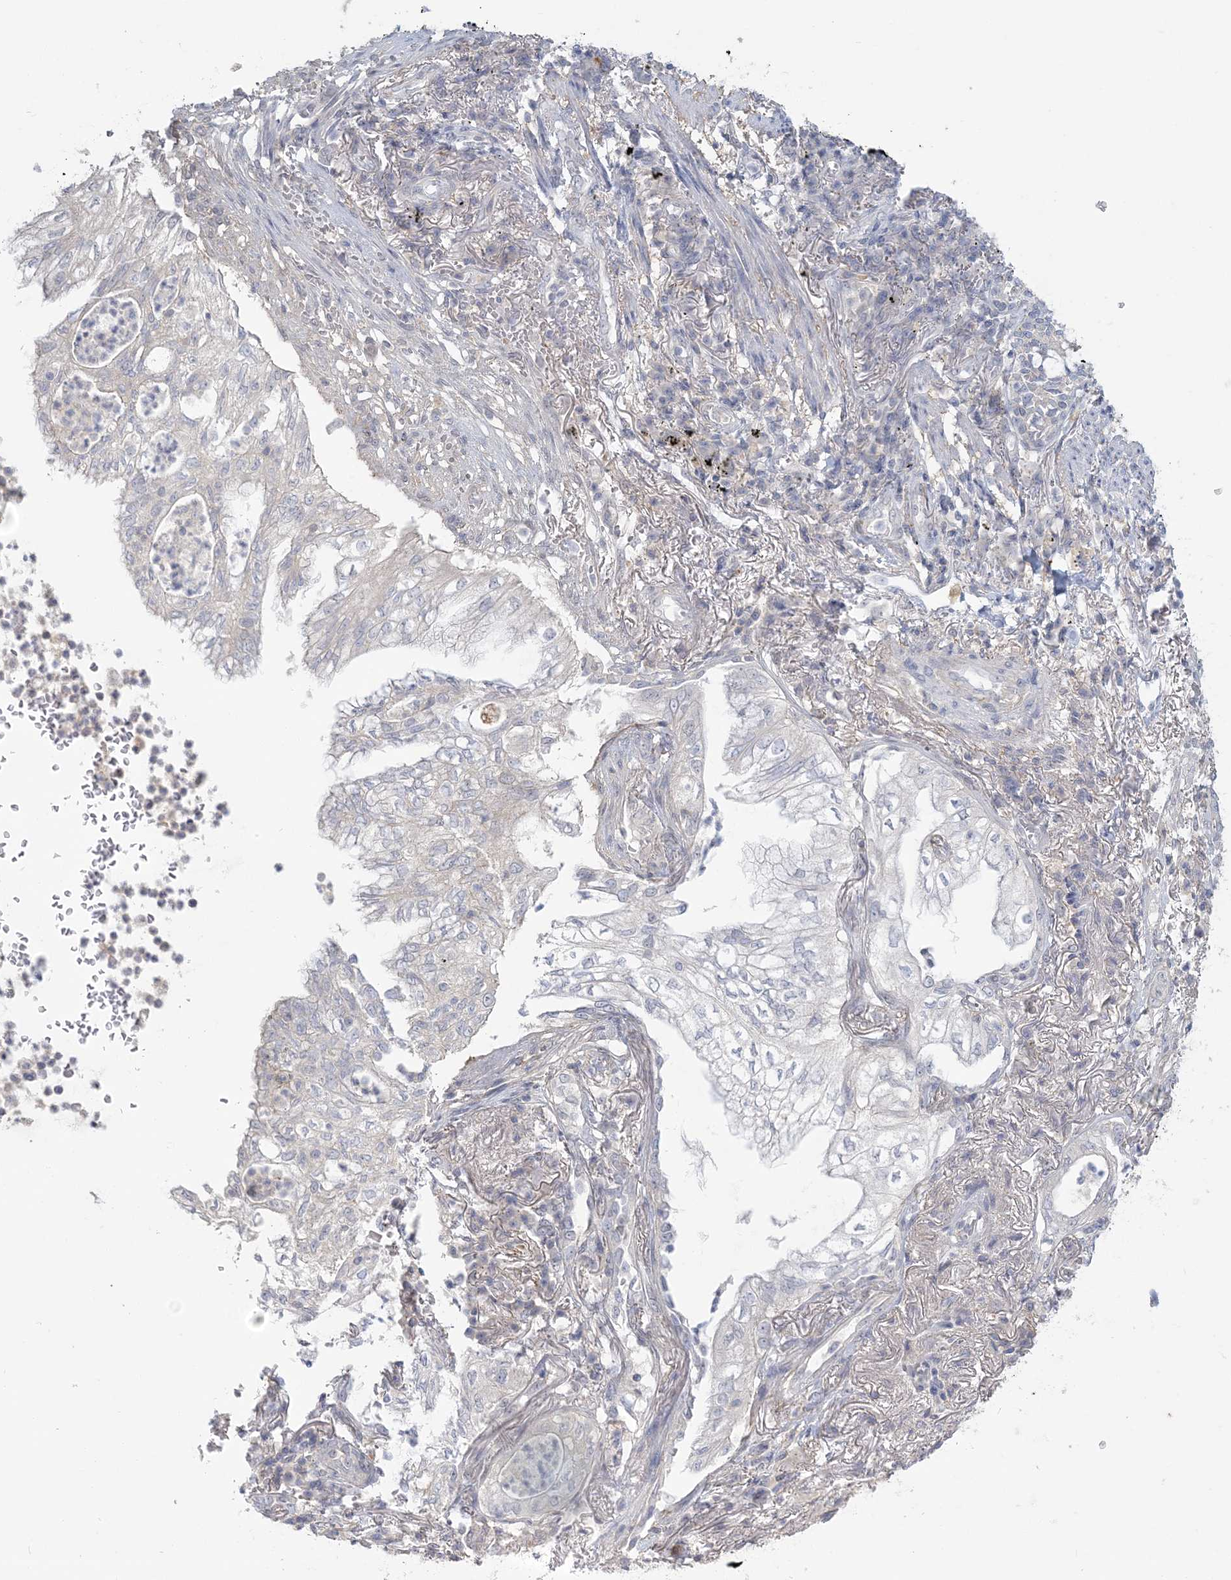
{"staining": {"intensity": "negative", "quantity": "none", "location": "none"}, "tissue": "lung cancer", "cell_type": "Tumor cells", "image_type": "cancer", "snomed": [{"axis": "morphology", "description": "Adenocarcinoma, NOS"}, {"axis": "topography", "description": "Lung"}], "caption": "Lung cancer was stained to show a protein in brown. There is no significant staining in tumor cells.", "gene": "ANKS1A", "patient": {"sex": "female", "age": 70}}